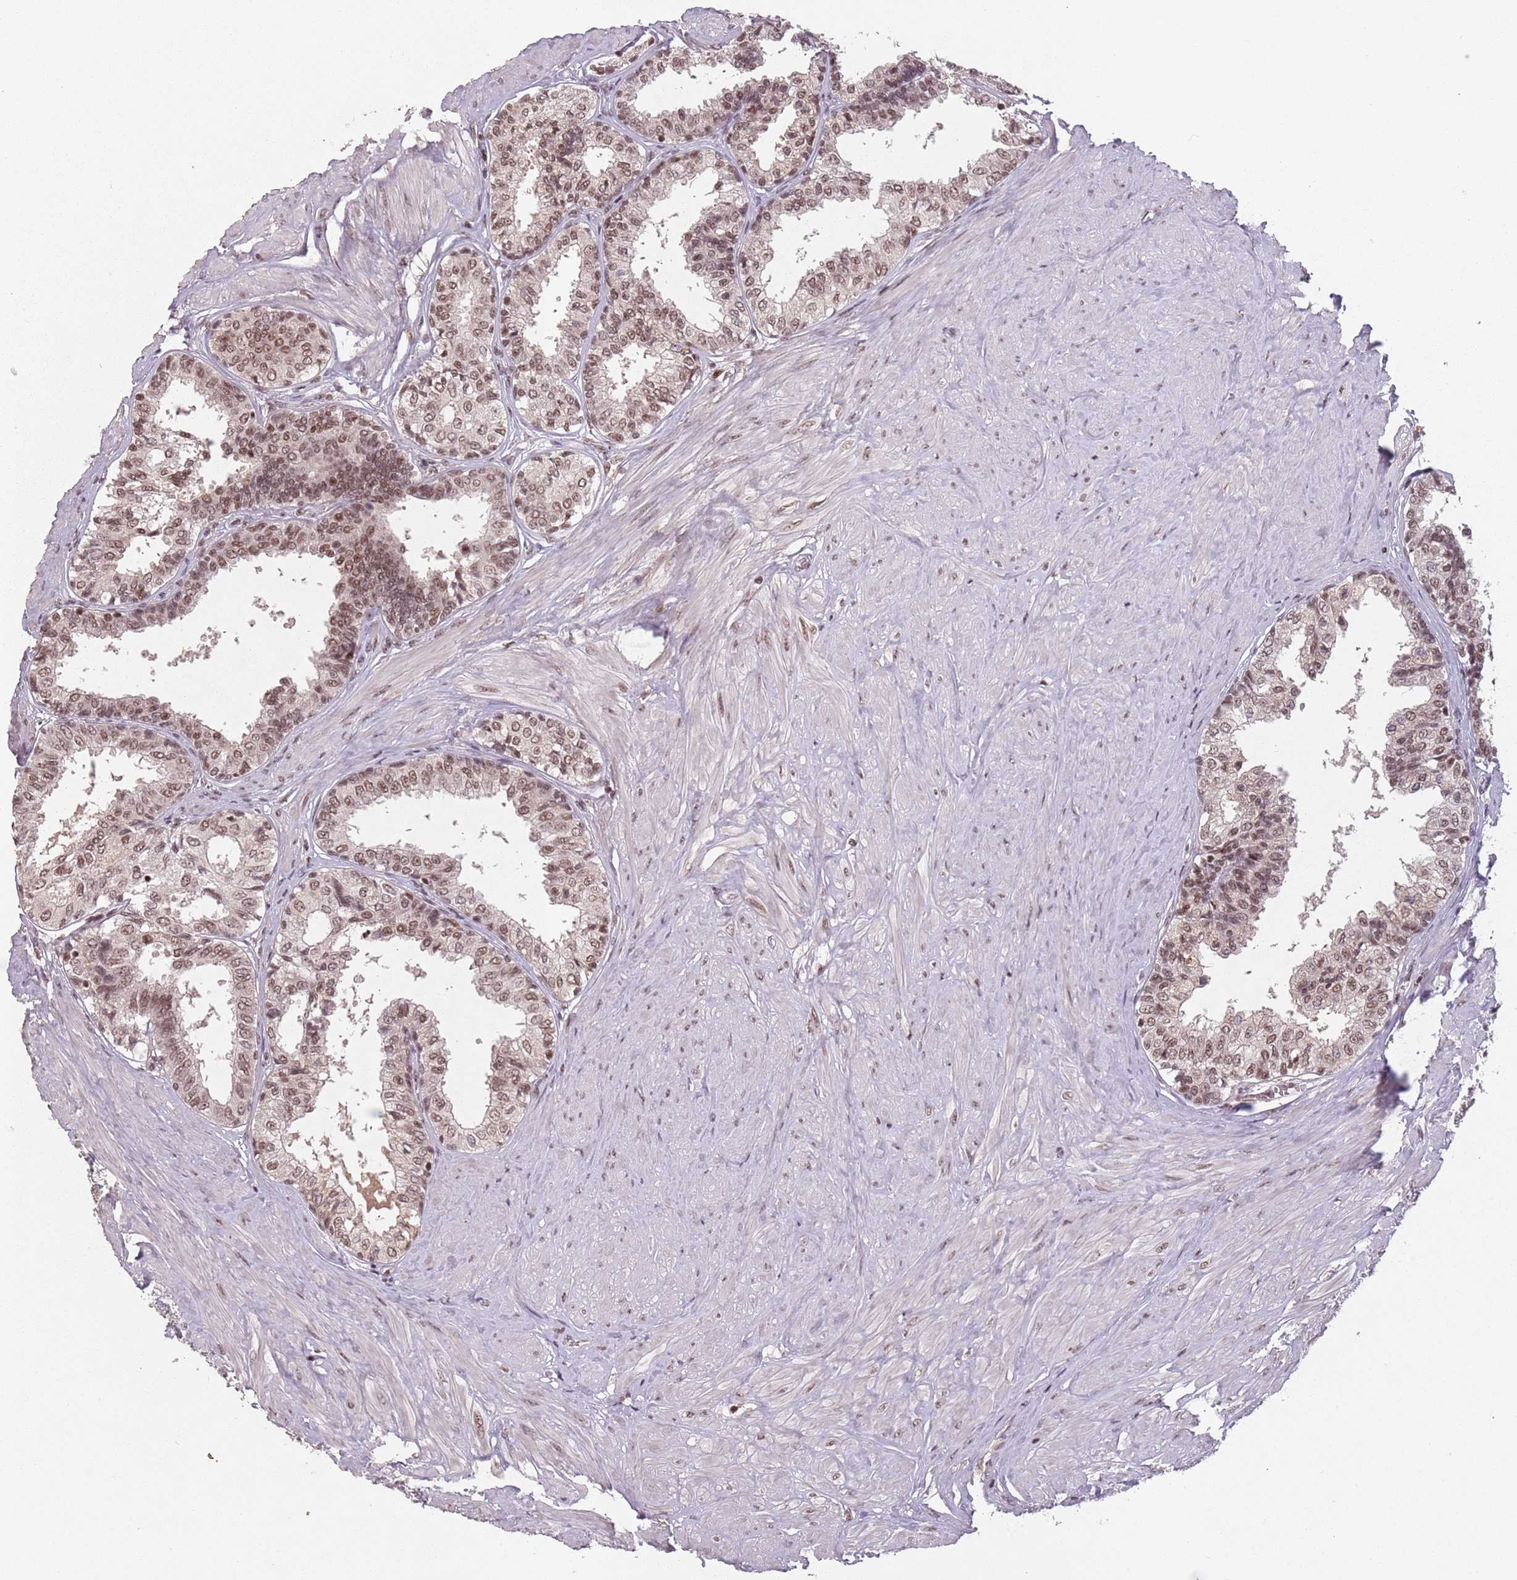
{"staining": {"intensity": "moderate", "quantity": ">75%", "location": "nuclear"}, "tissue": "prostate", "cell_type": "Glandular cells", "image_type": "normal", "snomed": [{"axis": "morphology", "description": "Normal tissue, NOS"}, {"axis": "topography", "description": "Prostate"}], "caption": "Brown immunohistochemical staining in normal prostate reveals moderate nuclear positivity in approximately >75% of glandular cells. (Stains: DAB (3,3'-diaminobenzidine) in brown, nuclei in blue, Microscopy: brightfield microscopy at high magnification).", "gene": "NCBP1", "patient": {"sex": "male", "age": 48}}